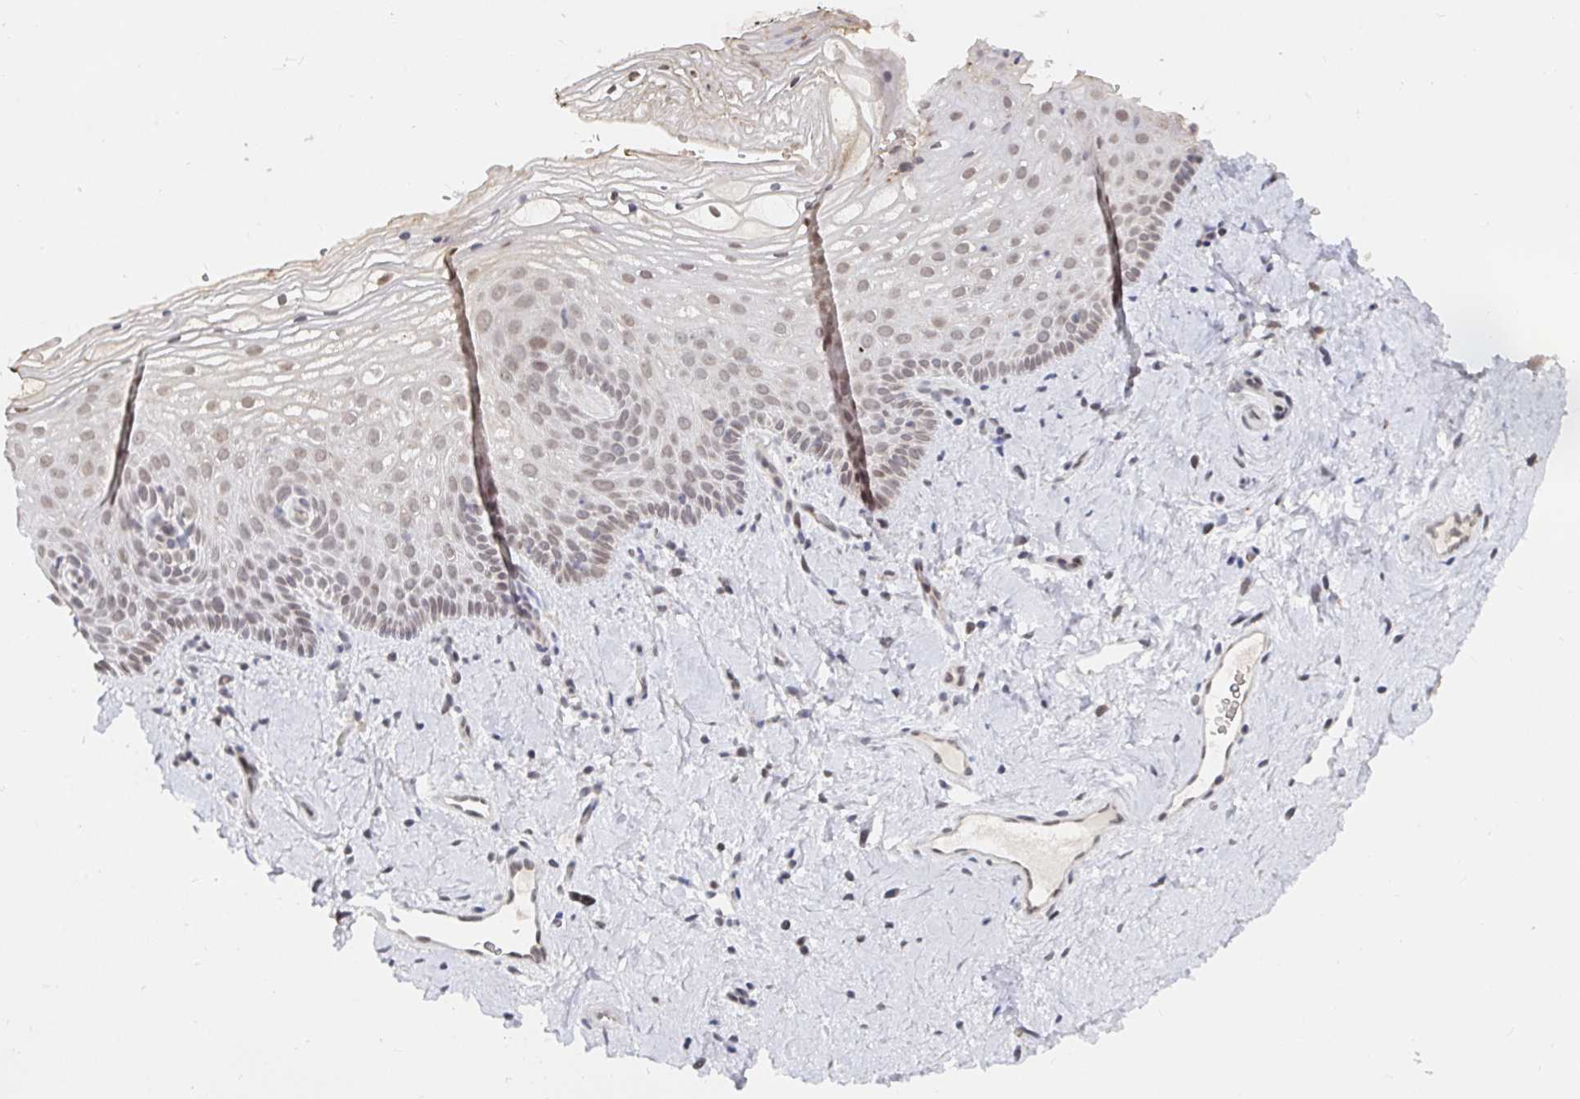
{"staining": {"intensity": "moderate", "quantity": "<25%", "location": "nuclear"}, "tissue": "vagina", "cell_type": "Squamous epithelial cells", "image_type": "normal", "snomed": [{"axis": "morphology", "description": "Normal tissue, NOS"}, {"axis": "topography", "description": "Vagina"}], "caption": "Moderate nuclear expression for a protein is appreciated in about <25% of squamous epithelial cells of normal vagina using immunohistochemistry.", "gene": "CHD2", "patient": {"sex": "female", "age": 51}}